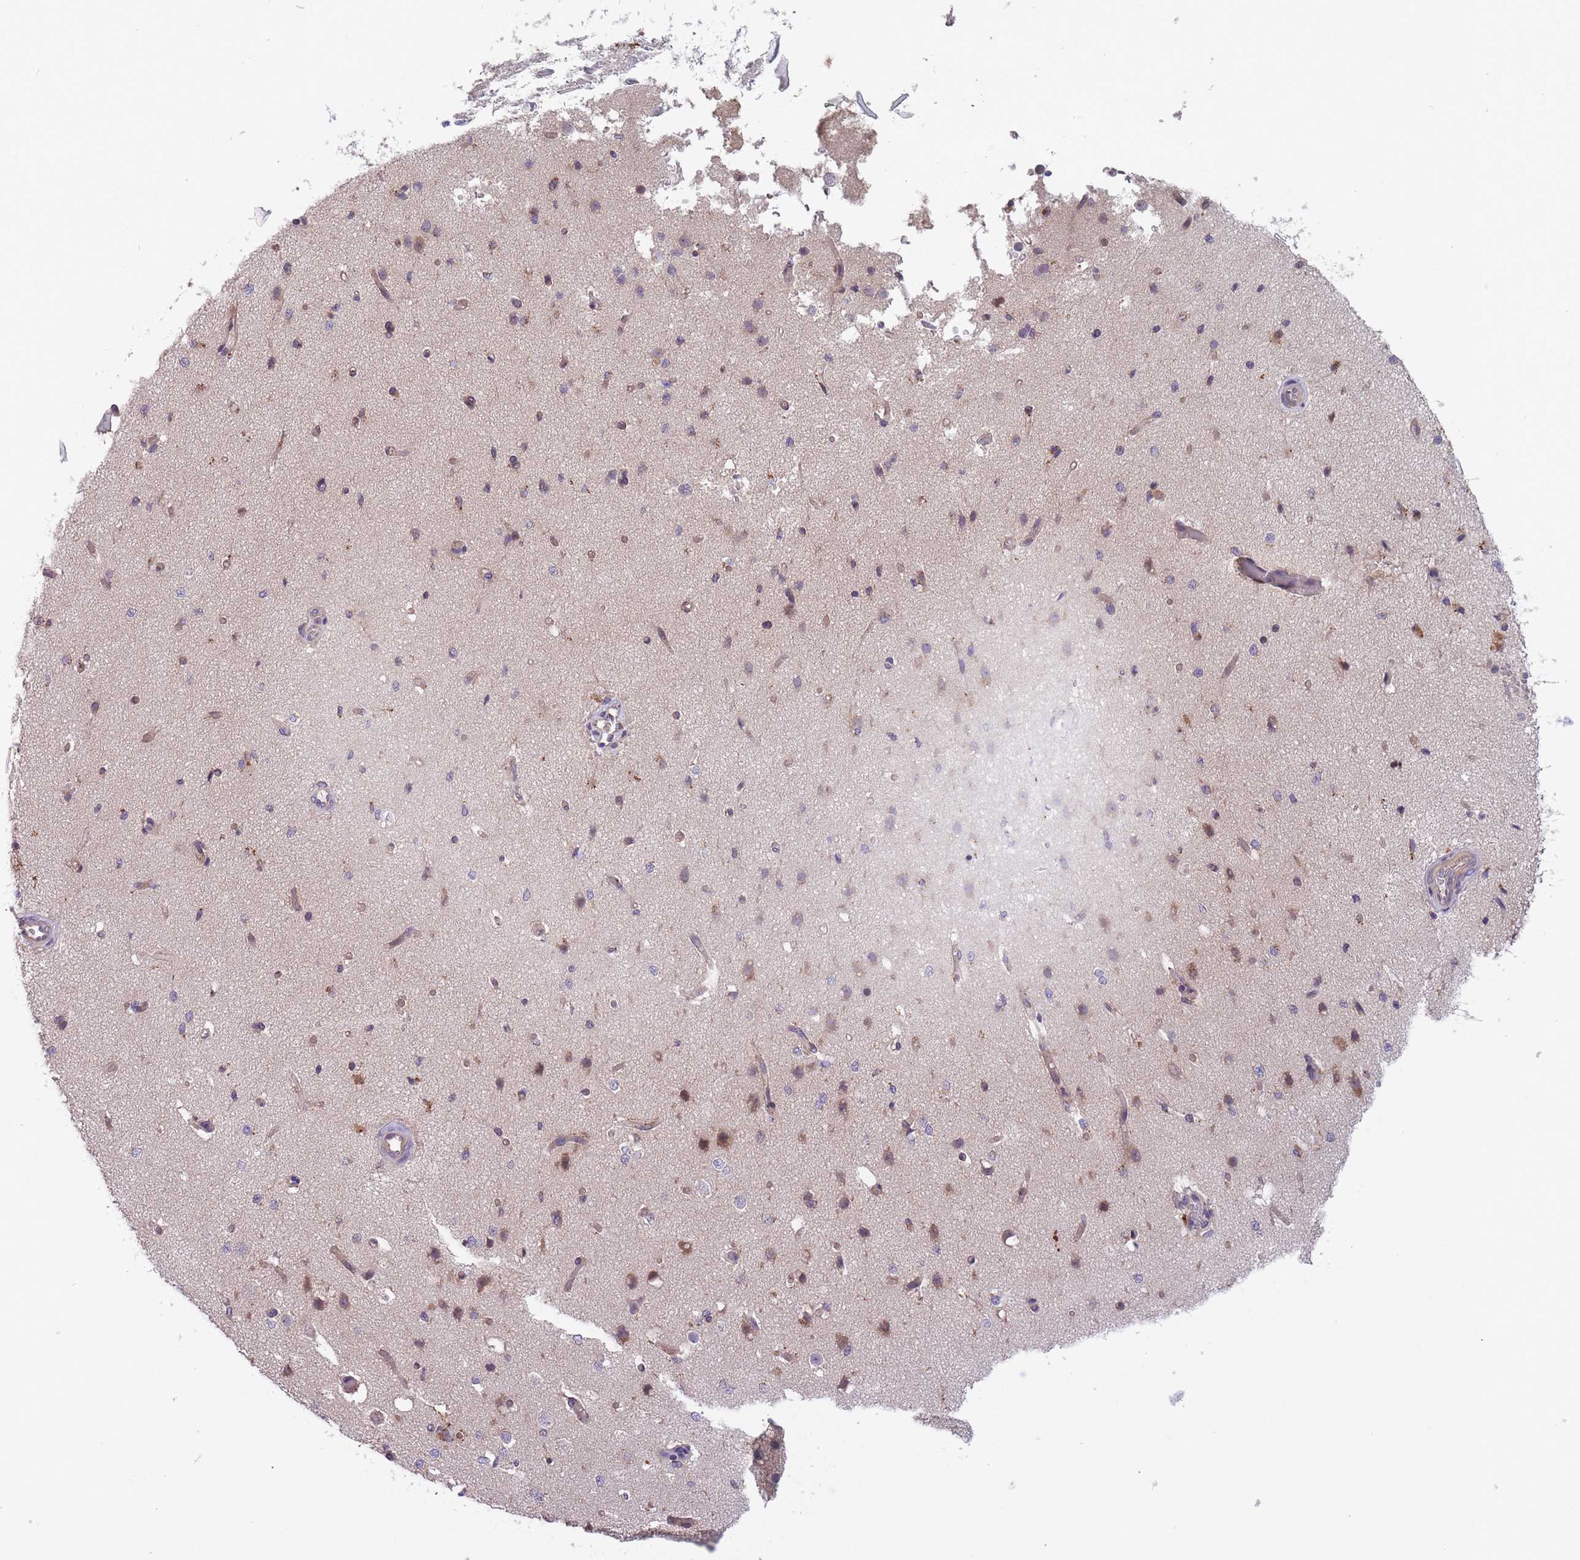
{"staining": {"intensity": "weak", "quantity": "<25%", "location": "cytoplasmic/membranous"}, "tissue": "cerebral cortex", "cell_type": "Endothelial cells", "image_type": "normal", "snomed": [{"axis": "morphology", "description": "Normal tissue, NOS"}, {"axis": "morphology", "description": "Inflammation, NOS"}, {"axis": "topography", "description": "Cerebral cortex"}], "caption": "The micrograph shows no significant expression in endothelial cells of cerebral cortex. The staining is performed using DAB (3,3'-diaminobenzidine) brown chromogen with nuclei counter-stained in using hematoxylin.", "gene": "ITPKC", "patient": {"sex": "male", "age": 6}}